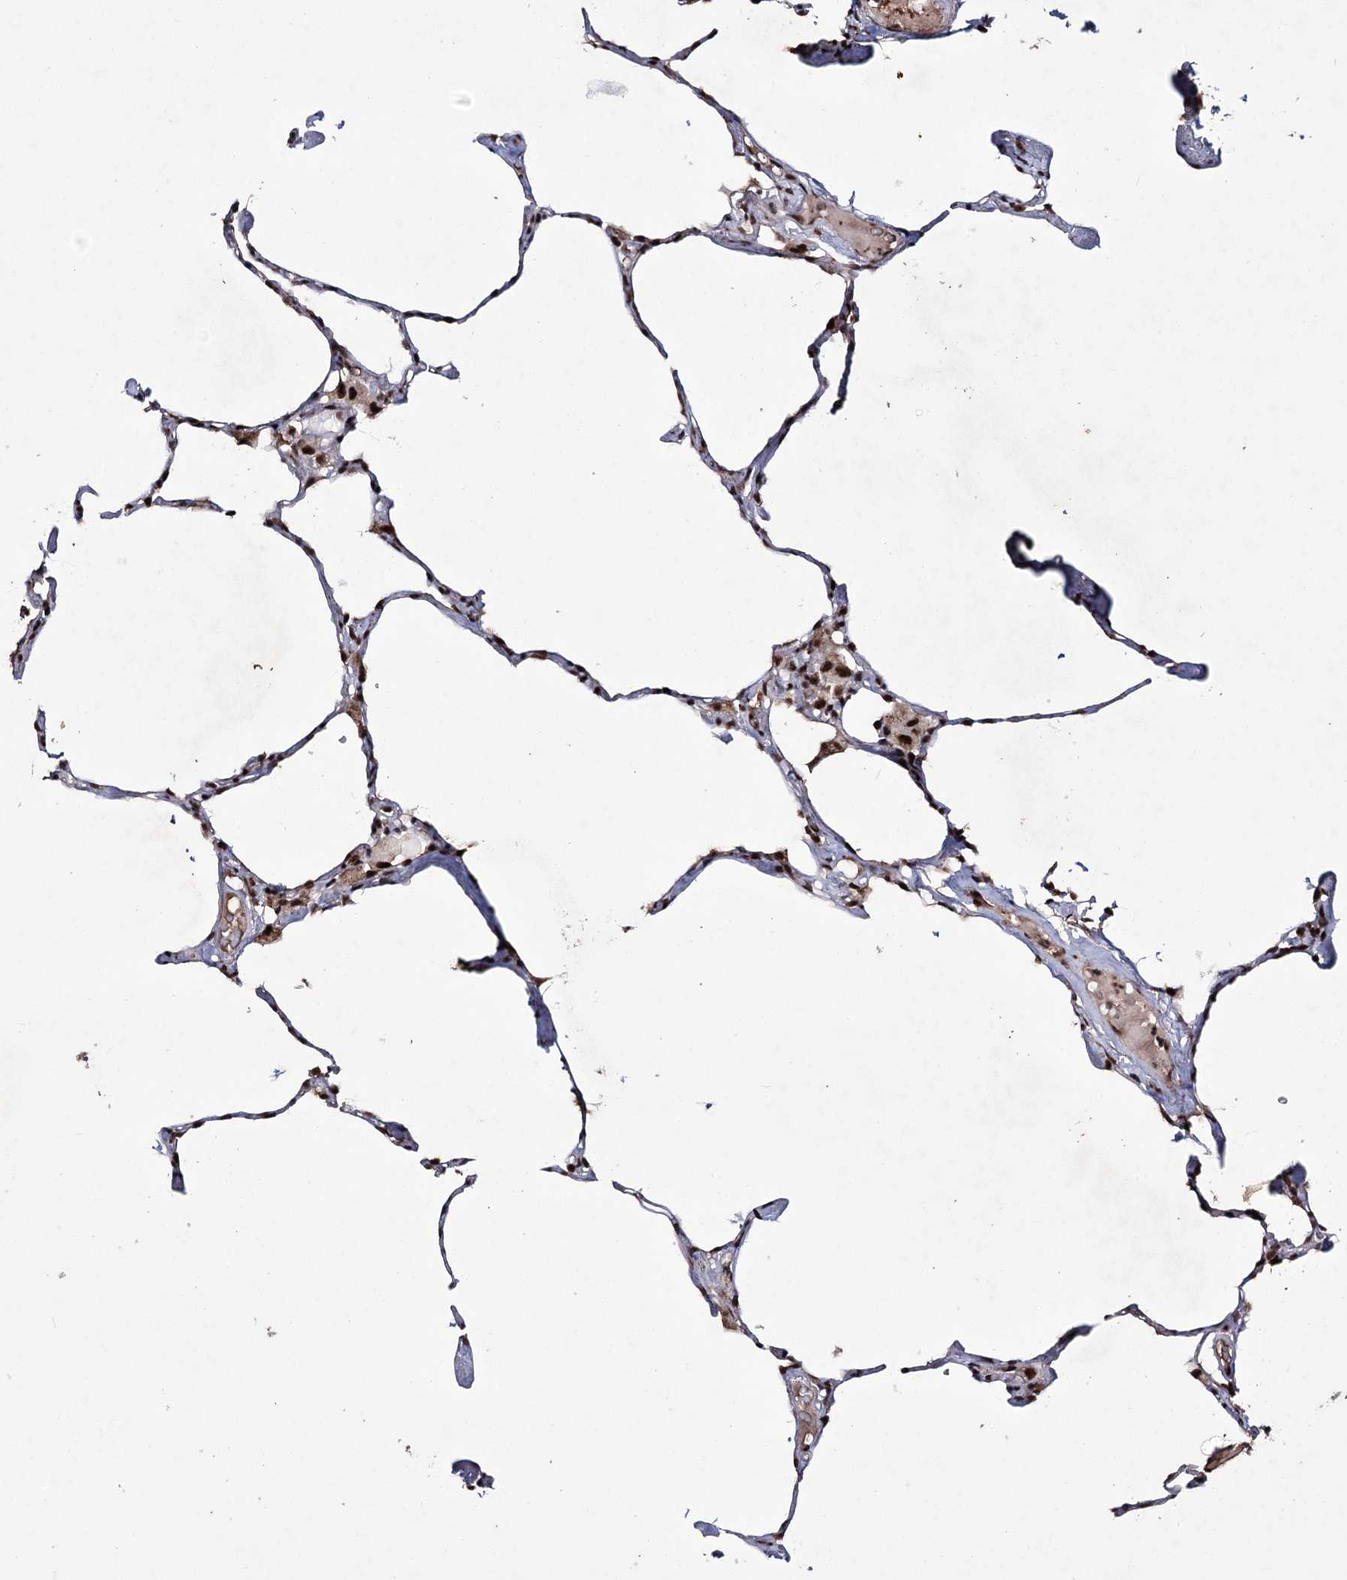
{"staining": {"intensity": "strong", "quantity": ">75%", "location": "nuclear"}, "tissue": "lung", "cell_type": "Alveolar cells", "image_type": "normal", "snomed": [{"axis": "morphology", "description": "Normal tissue, NOS"}, {"axis": "topography", "description": "Lung"}], "caption": "Alveolar cells exhibit high levels of strong nuclear positivity in about >75% of cells in unremarkable human lung. (Brightfield microscopy of DAB IHC at high magnification).", "gene": "PRPF40A", "patient": {"sex": "male", "age": 65}}